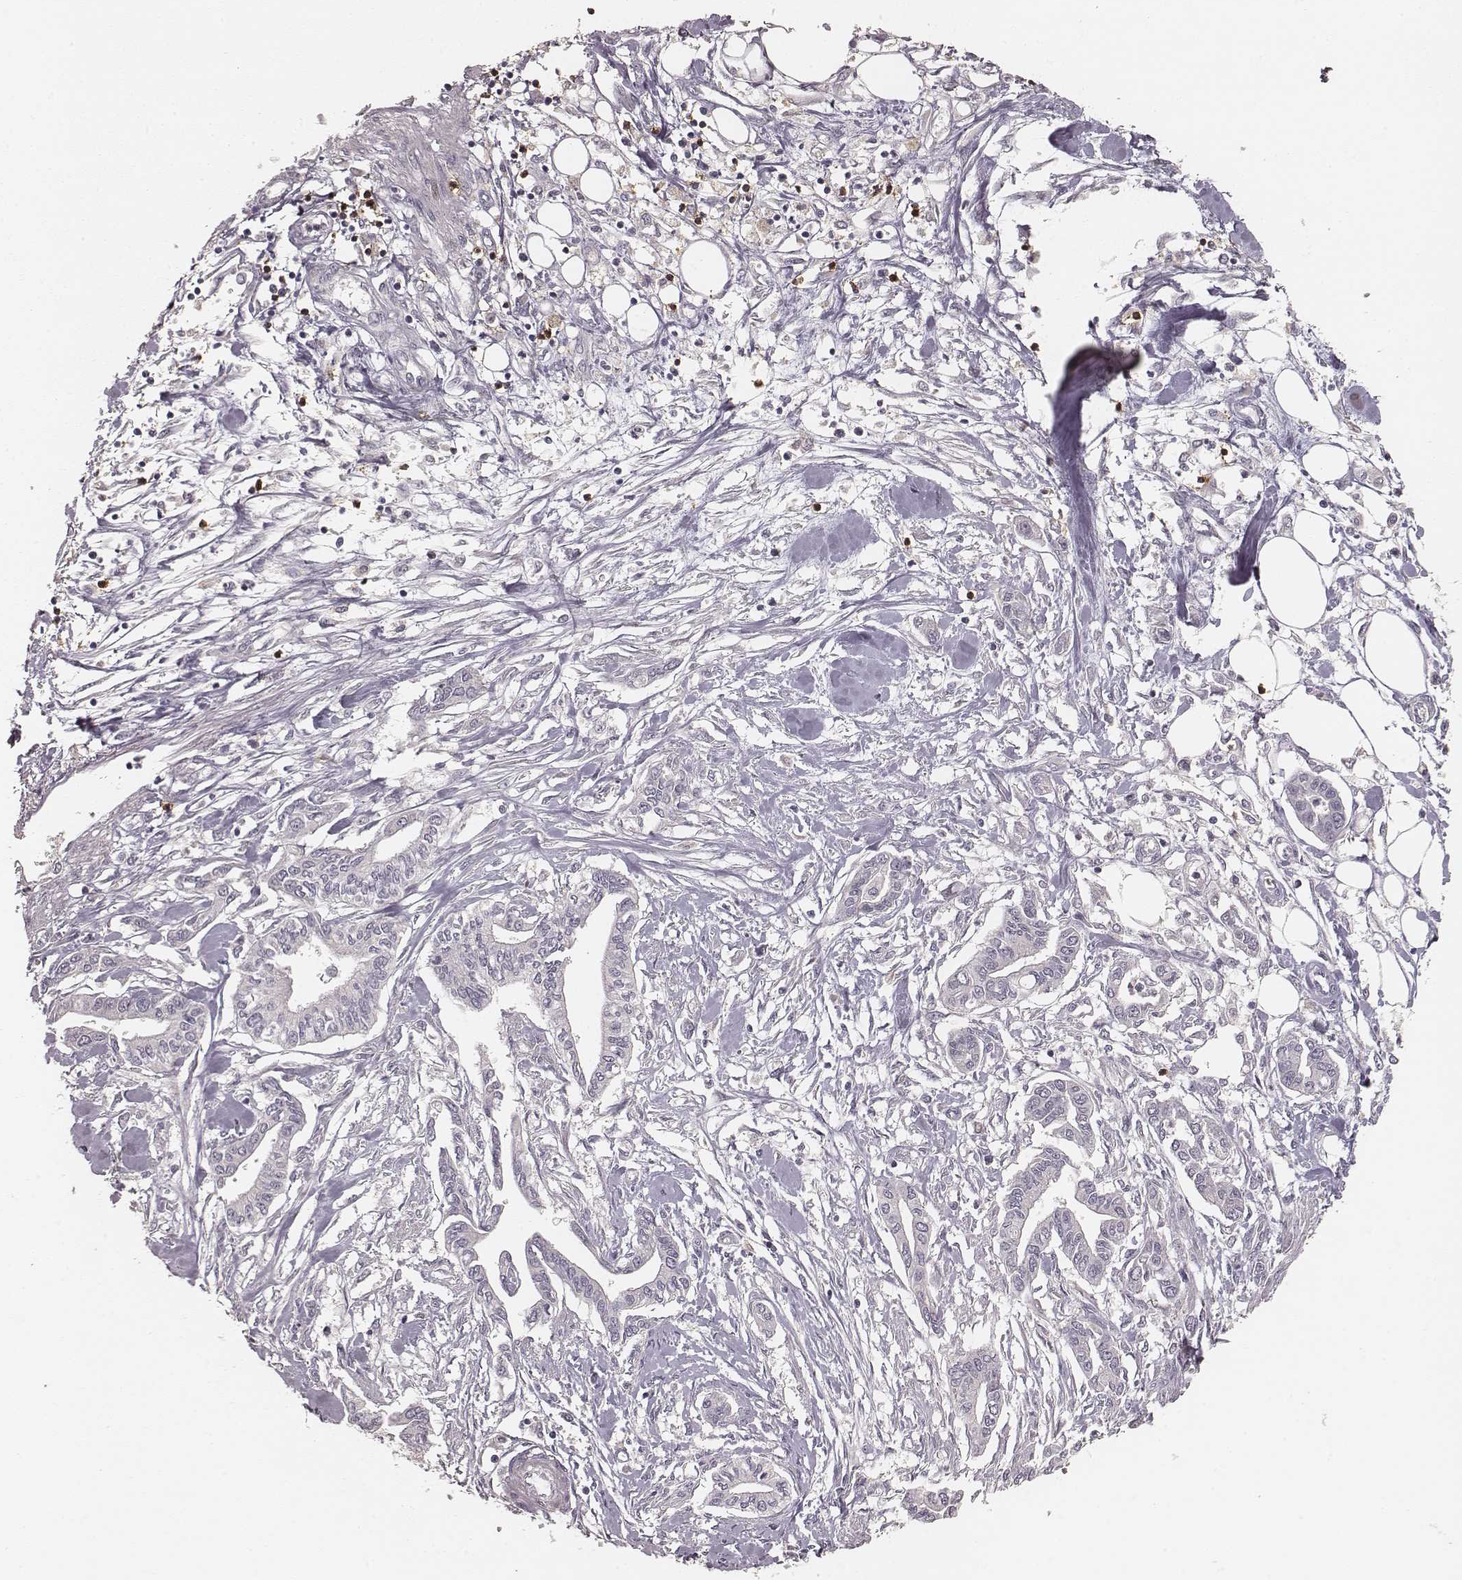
{"staining": {"intensity": "negative", "quantity": "none", "location": "none"}, "tissue": "pancreatic cancer", "cell_type": "Tumor cells", "image_type": "cancer", "snomed": [{"axis": "morphology", "description": "Adenocarcinoma, NOS"}, {"axis": "topography", "description": "Pancreas"}], "caption": "Protein analysis of pancreatic cancer exhibits no significant positivity in tumor cells. The staining was performed using DAB to visualize the protein expression in brown, while the nuclei were stained in blue with hematoxylin (Magnification: 20x).", "gene": "CD8A", "patient": {"sex": "male", "age": 60}}